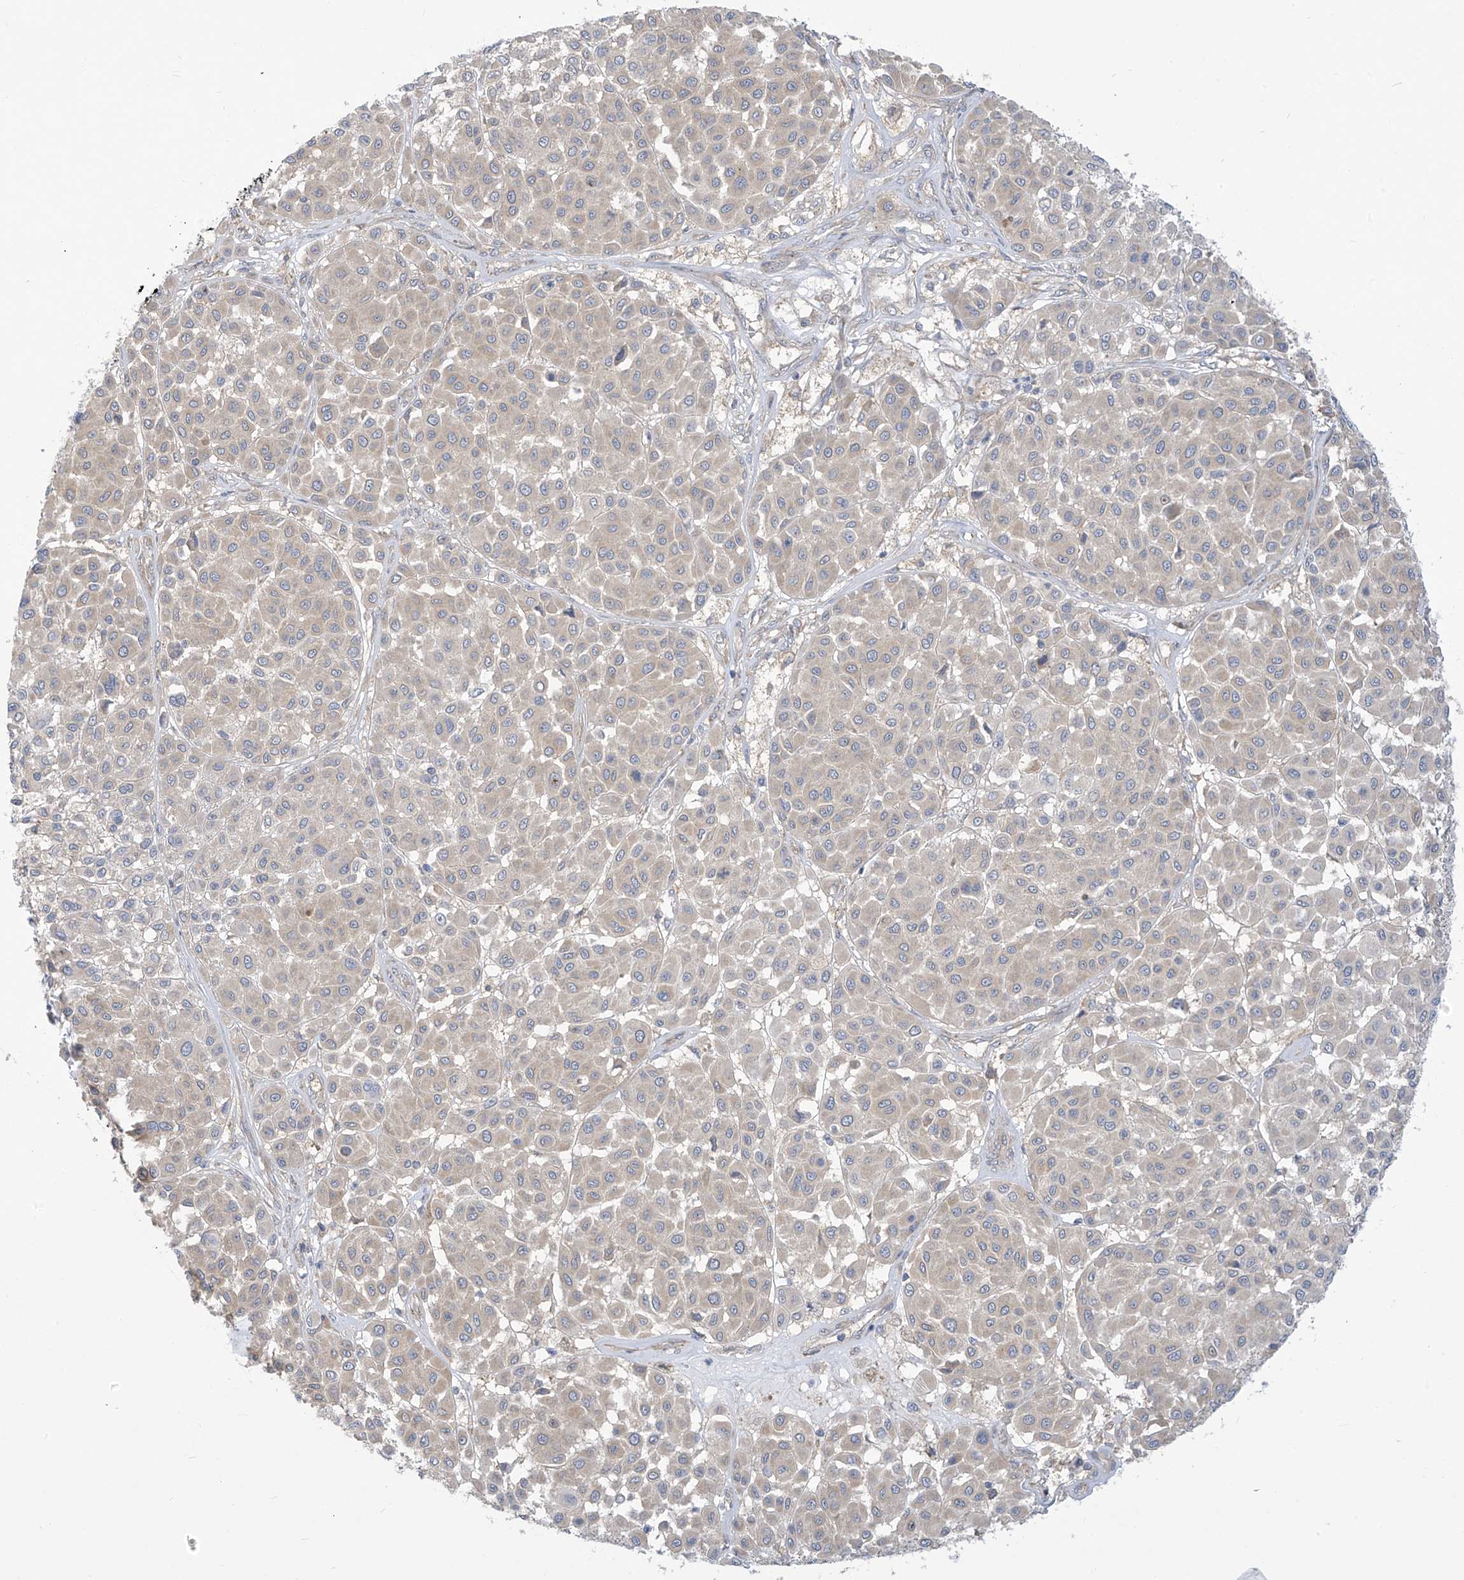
{"staining": {"intensity": "negative", "quantity": "none", "location": "none"}, "tissue": "melanoma", "cell_type": "Tumor cells", "image_type": "cancer", "snomed": [{"axis": "morphology", "description": "Malignant melanoma, Metastatic site"}, {"axis": "topography", "description": "Soft tissue"}], "caption": "Protein analysis of malignant melanoma (metastatic site) demonstrates no significant positivity in tumor cells.", "gene": "ADAT2", "patient": {"sex": "male", "age": 41}}